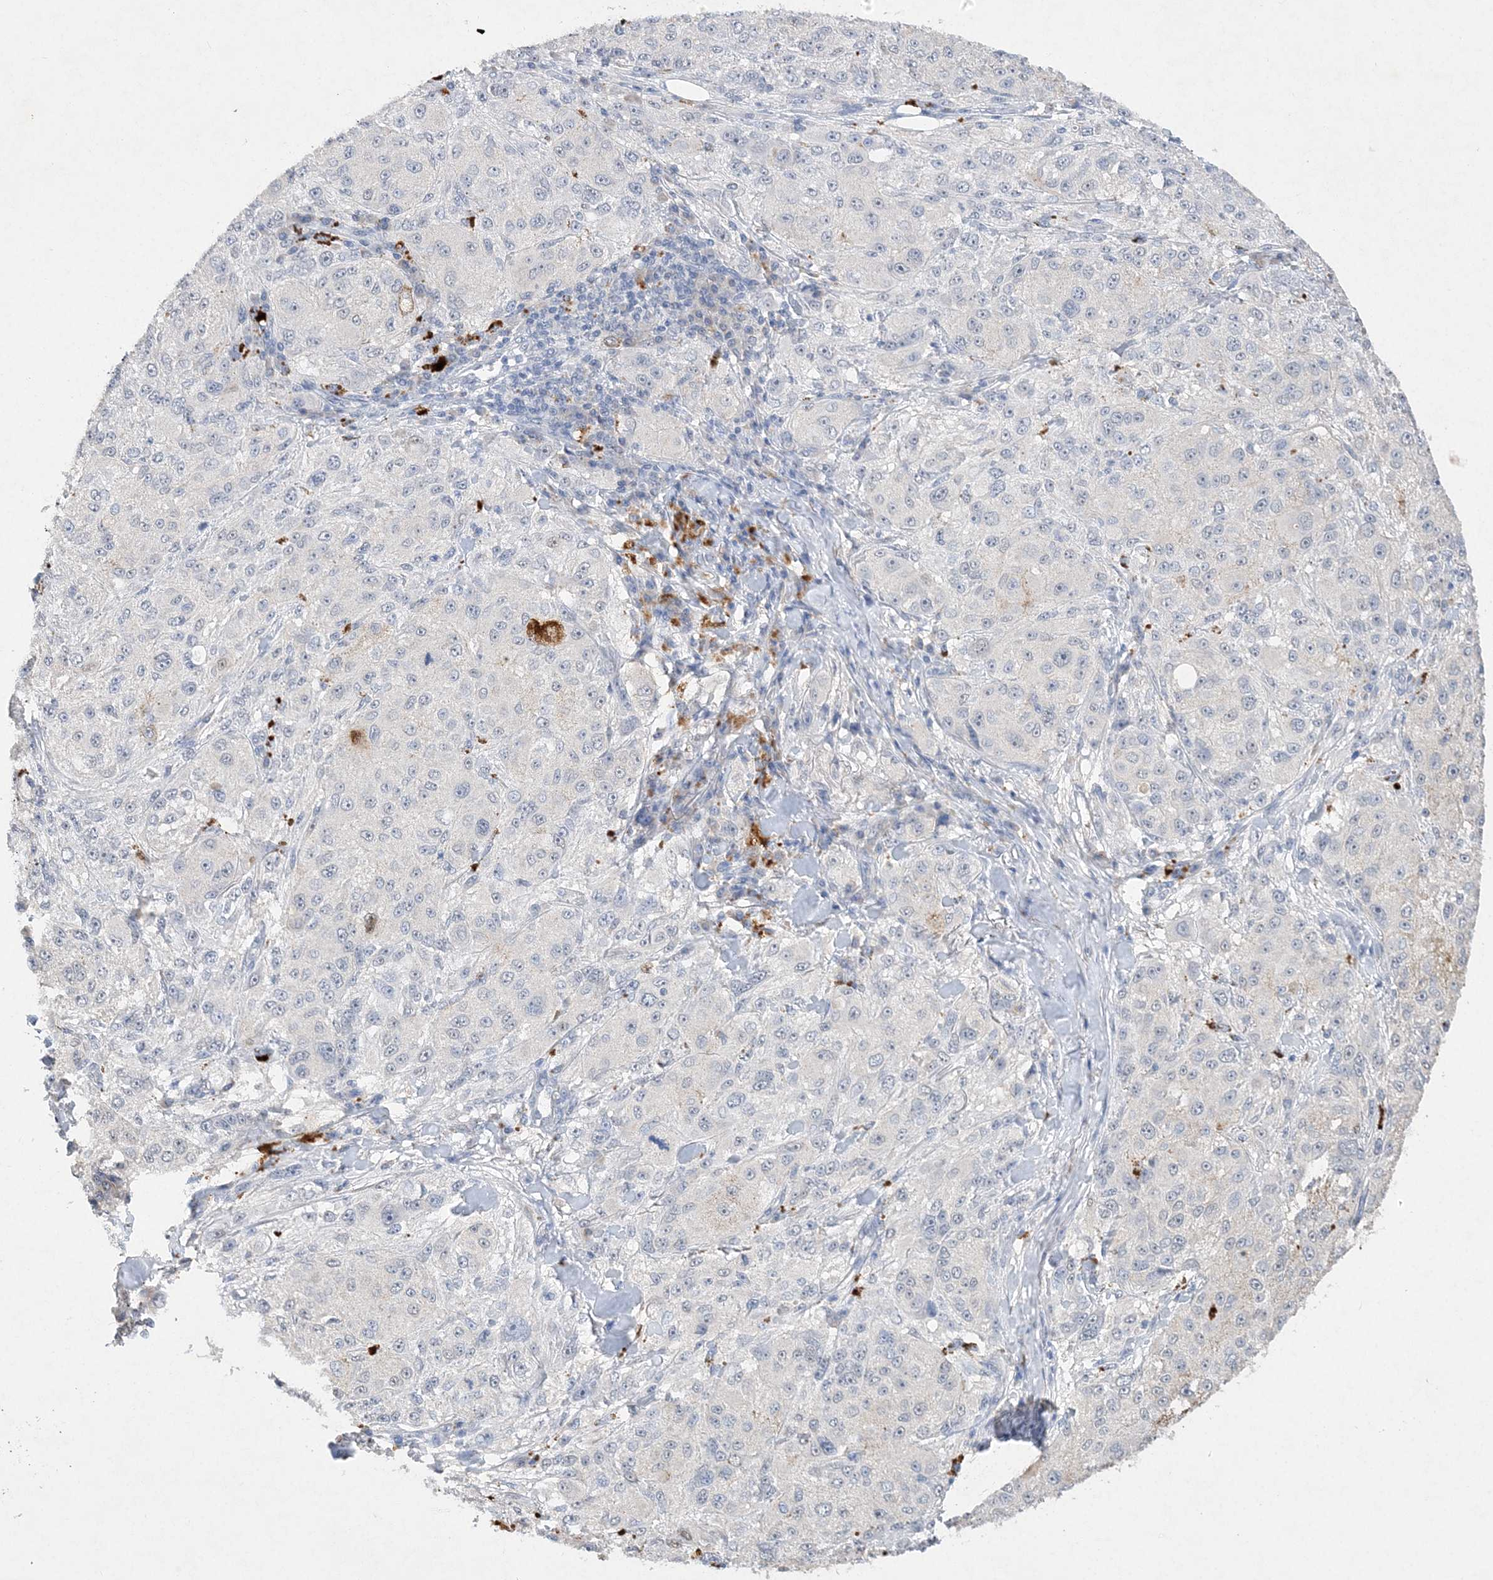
{"staining": {"intensity": "negative", "quantity": "none", "location": "none"}, "tissue": "melanoma", "cell_type": "Tumor cells", "image_type": "cancer", "snomed": [{"axis": "morphology", "description": "Necrosis, NOS"}, {"axis": "morphology", "description": "Malignant melanoma, NOS"}, {"axis": "topography", "description": "Skin"}], "caption": "Immunohistochemistry (IHC) histopathology image of neoplastic tissue: melanoma stained with DAB (3,3'-diaminobenzidine) shows no significant protein staining in tumor cells. (Stains: DAB immunohistochemistry (IHC) with hematoxylin counter stain, Microscopy: brightfield microscopy at high magnification).", "gene": "C11orf58", "patient": {"sex": "female", "age": 87}}